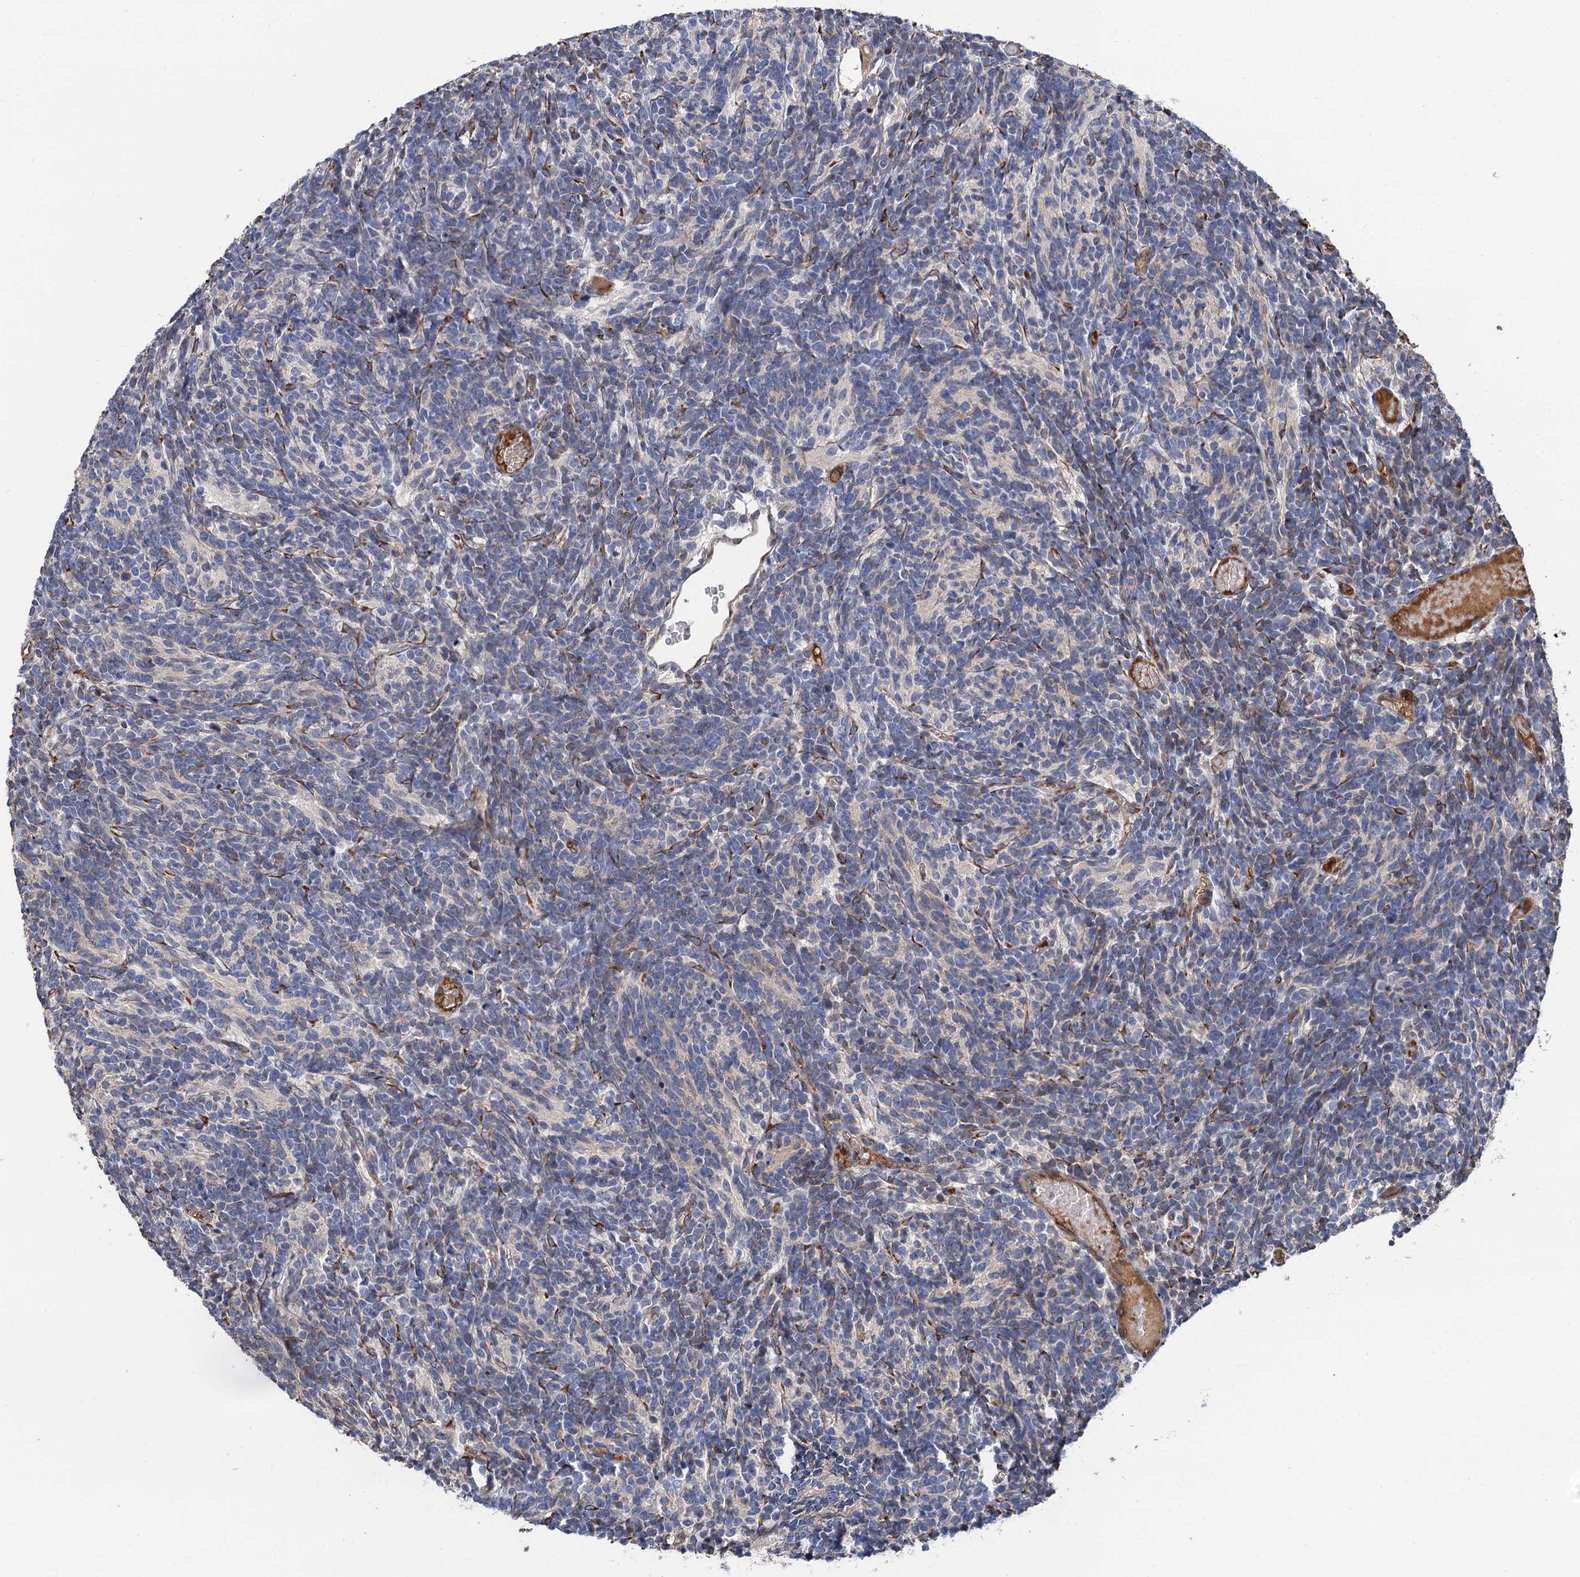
{"staining": {"intensity": "negative", "quantity": "none", "location": "none"}, "tissue": "glioma", "cell_type": "Tumor cells", "image_type": "cancer", "snomed": [{"axis": "morphology", "description": "Glioma, malignant, Low grade"}, {"axis": "topography", "description": "Brain"}], "caption": "Immunohistochemistry image of human malignant low-grade glioma stained for a protein (brown), which shows no staining in tumor cells.", "gene": "CNNM1", "patient": {"sex": "female", "age": 1}}